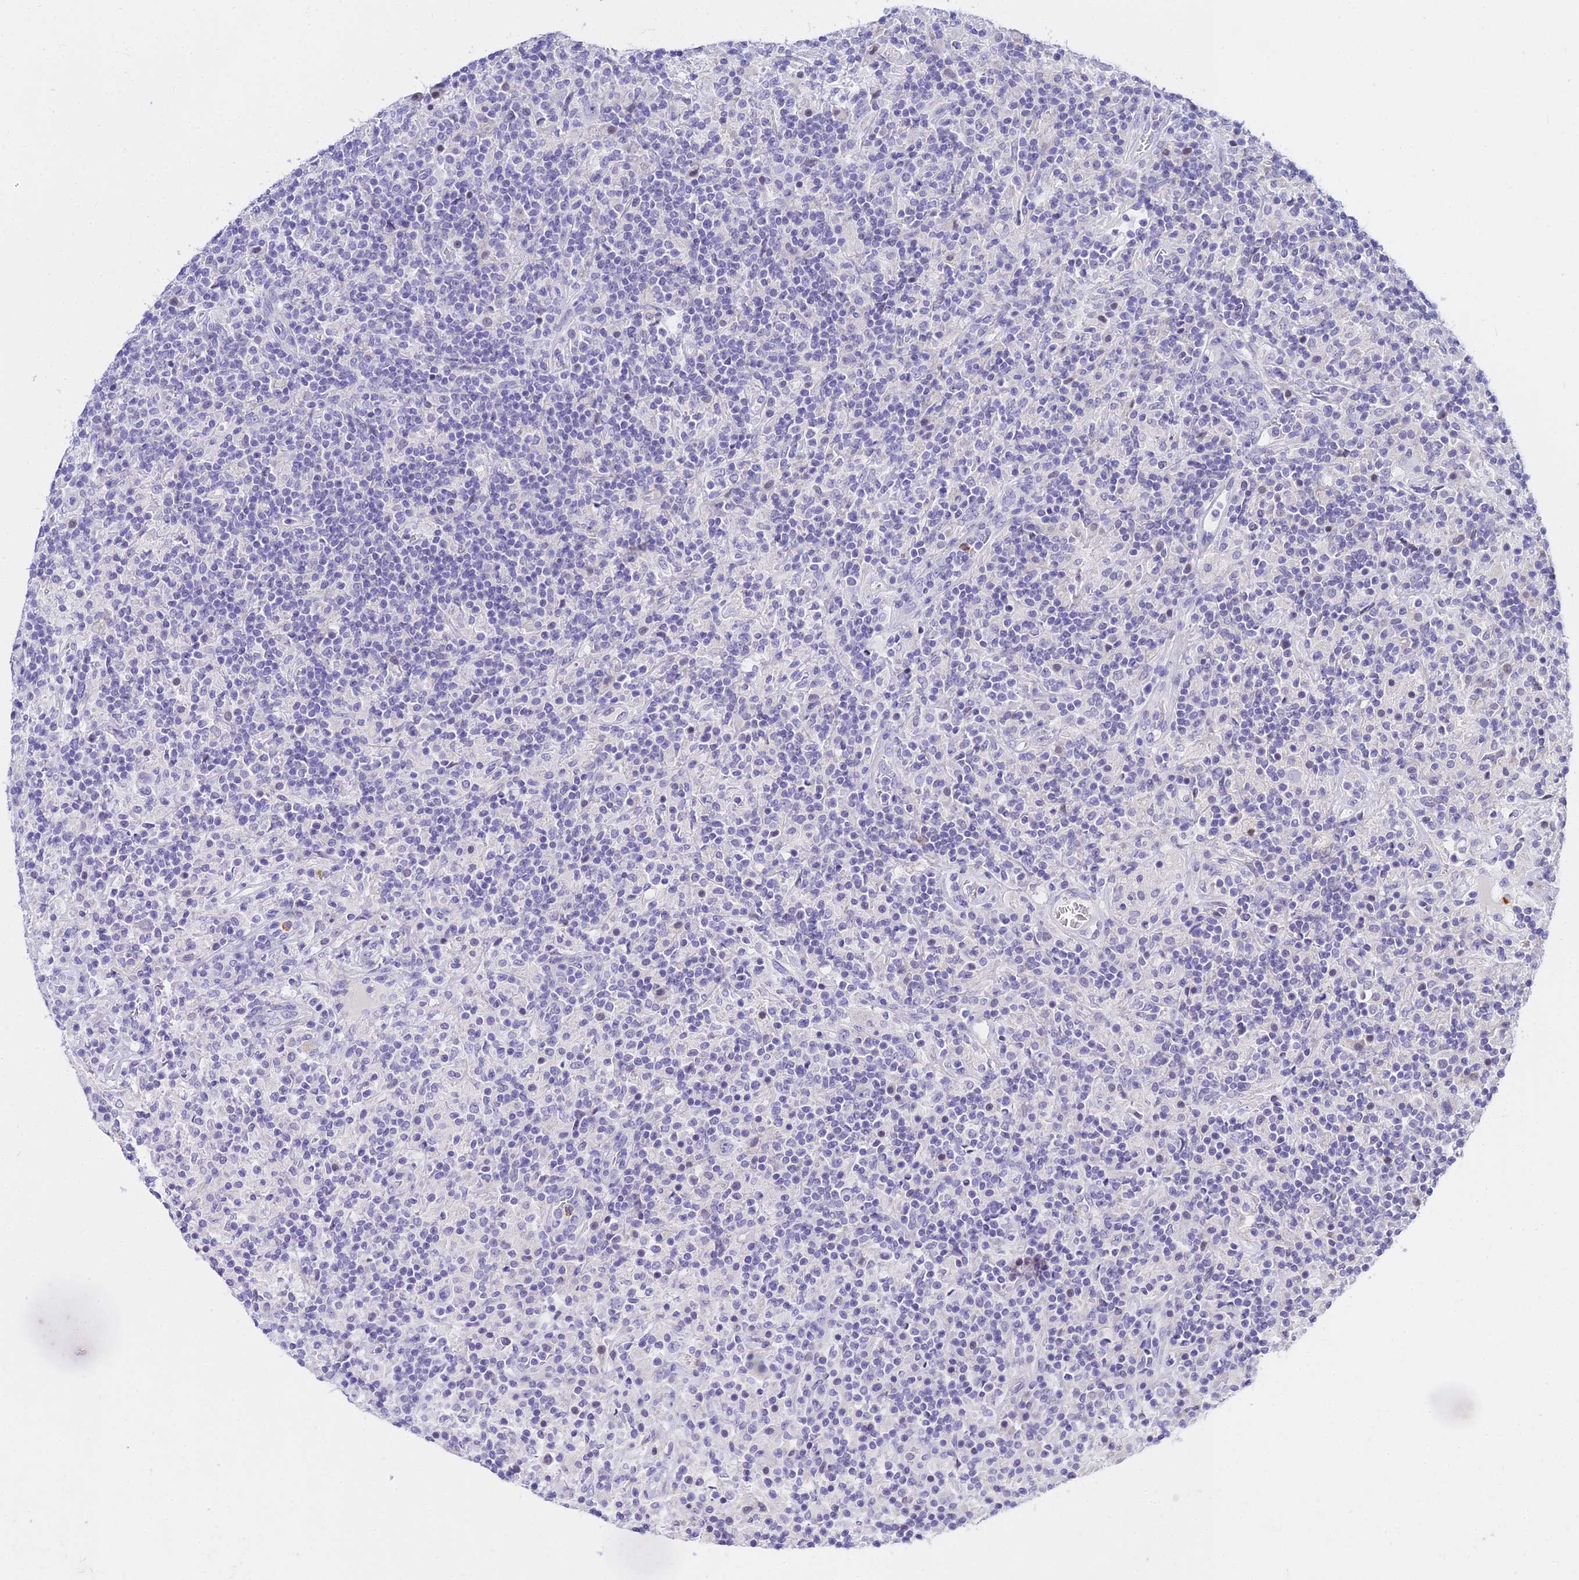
{"staining": {"intensity": "negative", "quantity": "none", "location": "none"}, "tissue": "lymphoma", "cell_type": "Tumor cells", "image_type": "cancer", "snomed": [{"axis": "morphology", "description": "Hodgkin's disease, NOS"}, {"axis": "topography", "description": "Lymph node"}], "caption": "Immunohistochemistry photomicrograph of human Hodgkin's disease stained for a protein (brown), which demonstrates no positivity in tumor cells.", "gene": "VWC2L", "patient": {"sex": "male", "age": 70}}